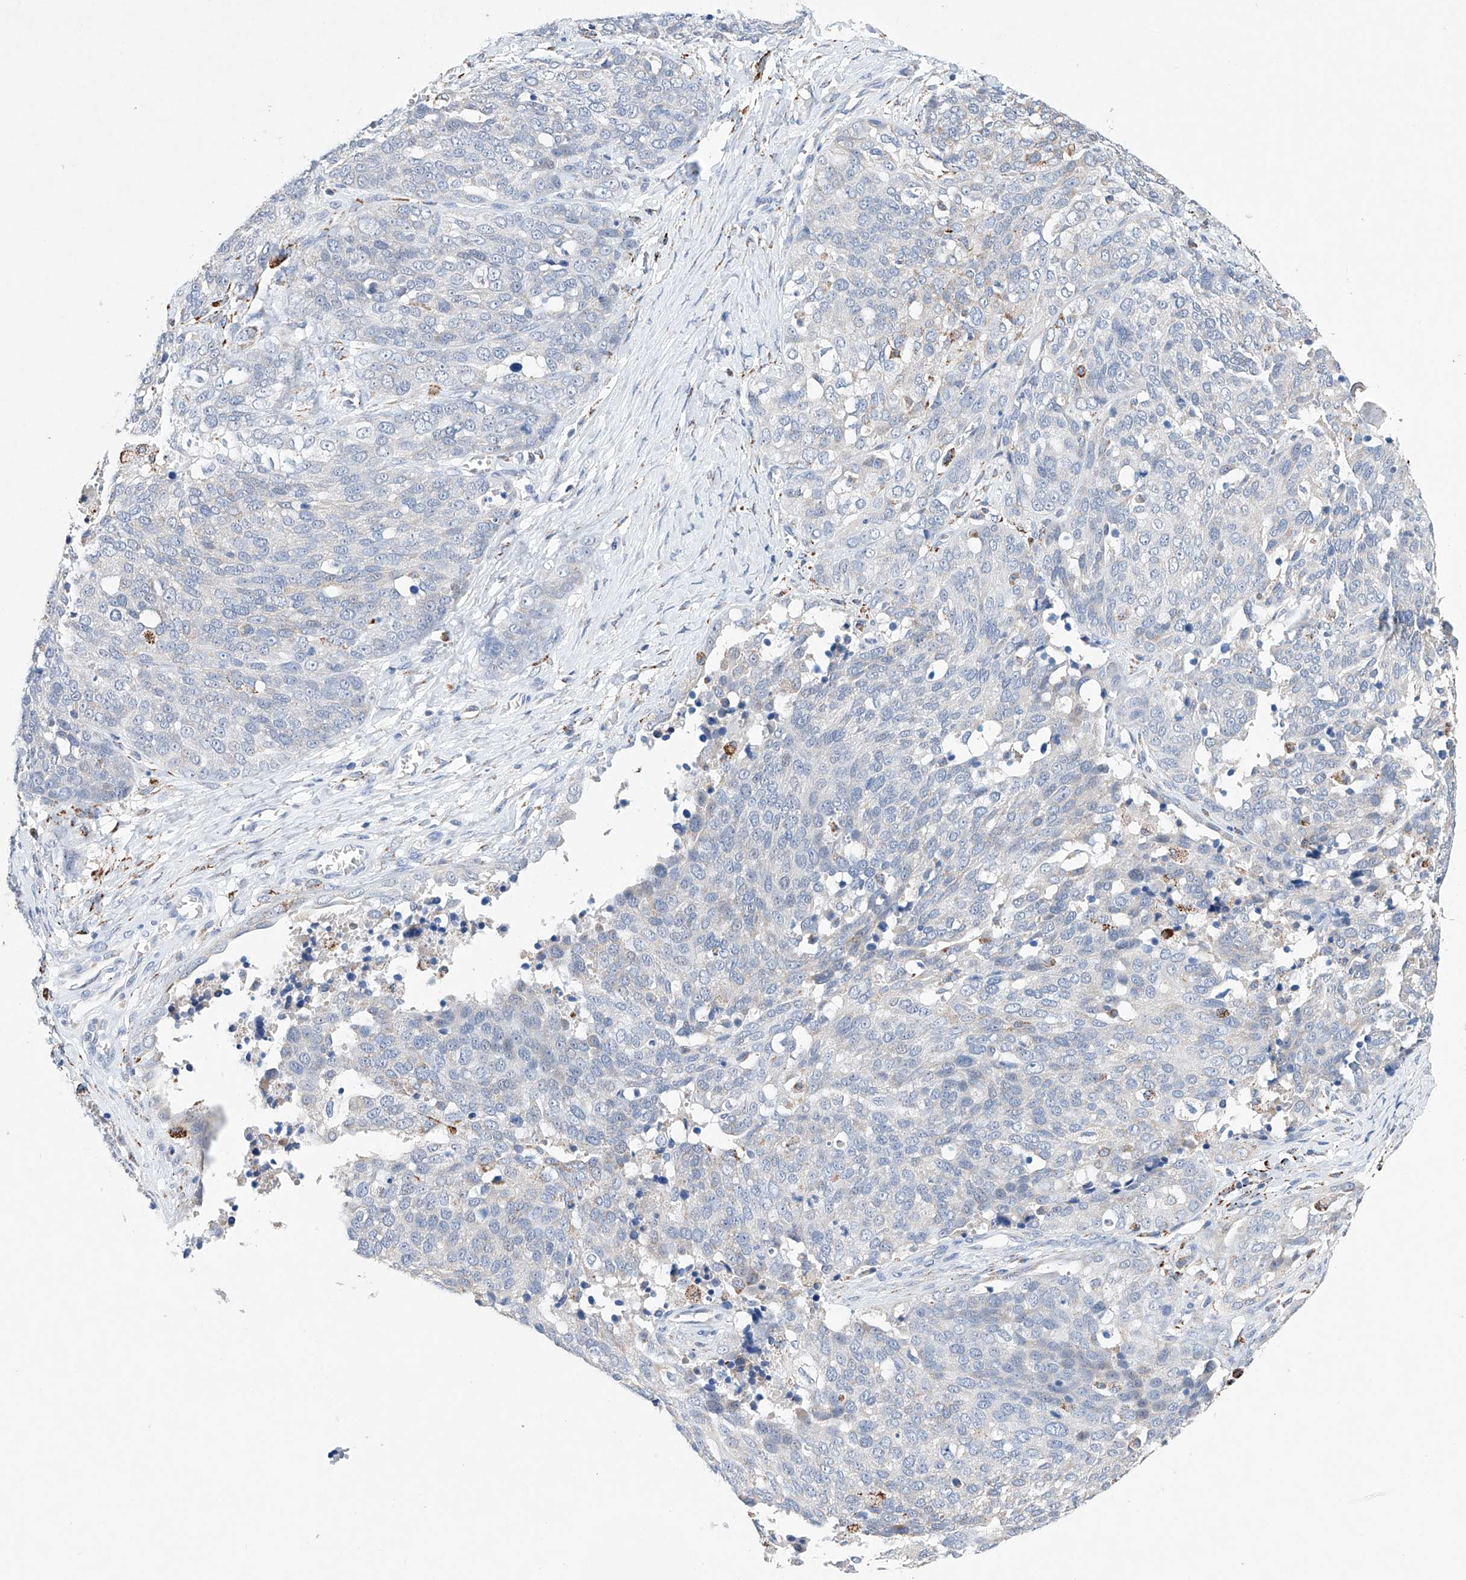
{"staining": {"intensity": "negative", "quantity": "none", "location": "none"}, "tissue": "ovarian cancer", "cell_type": "Tumor cells", "image_type": "cancer", "snomed": [{"axis": "morphology", "description": "Cystadenocarcinoma, serous, NOS"}, {"axis": "topography", "description": "Ovary"}], "caption": "Tumor cells show no significant protein expression in ovarian cancer.", "gene": "NRROS", "patient": {"sex": "female", "age": 44}}